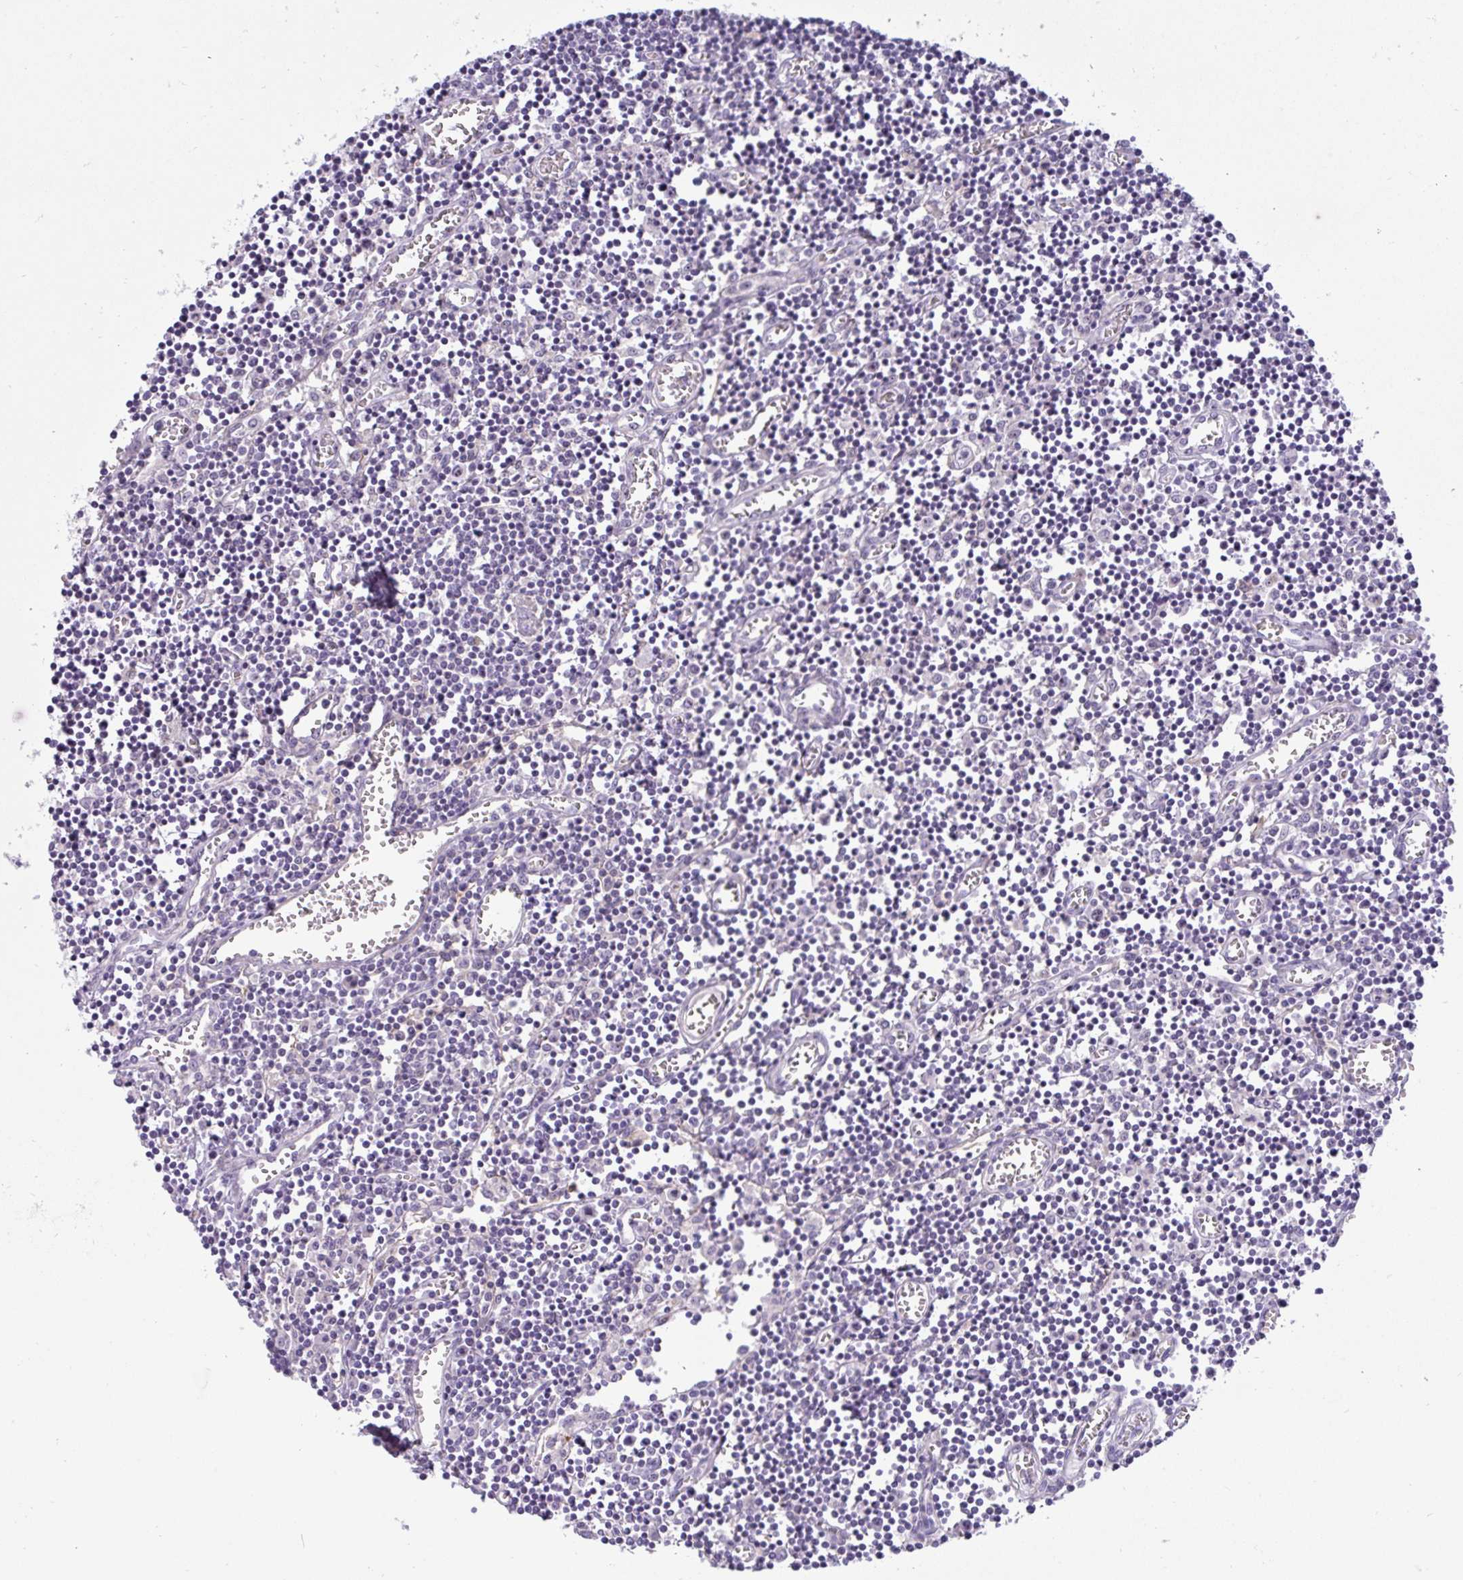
{"staining": {"intensity": "weak", "quantity": "<25%", "location": "nuclear"}, "tissue": "lymph node", "cell_type": "Germinal center cells", "image_type": "normal", "snomed": [{"axis": "morphology", "description": "Normal tissue, NOS"}, {"axis": "topography", "description": "Lymph node"}], "caption": "Human lymph node stained for a protein using immunohistochemistry (IHC) exhibits no expression in germinal center cells.", "gene": "MXRA8", "patient": {"sex": "male", "age": 66}}